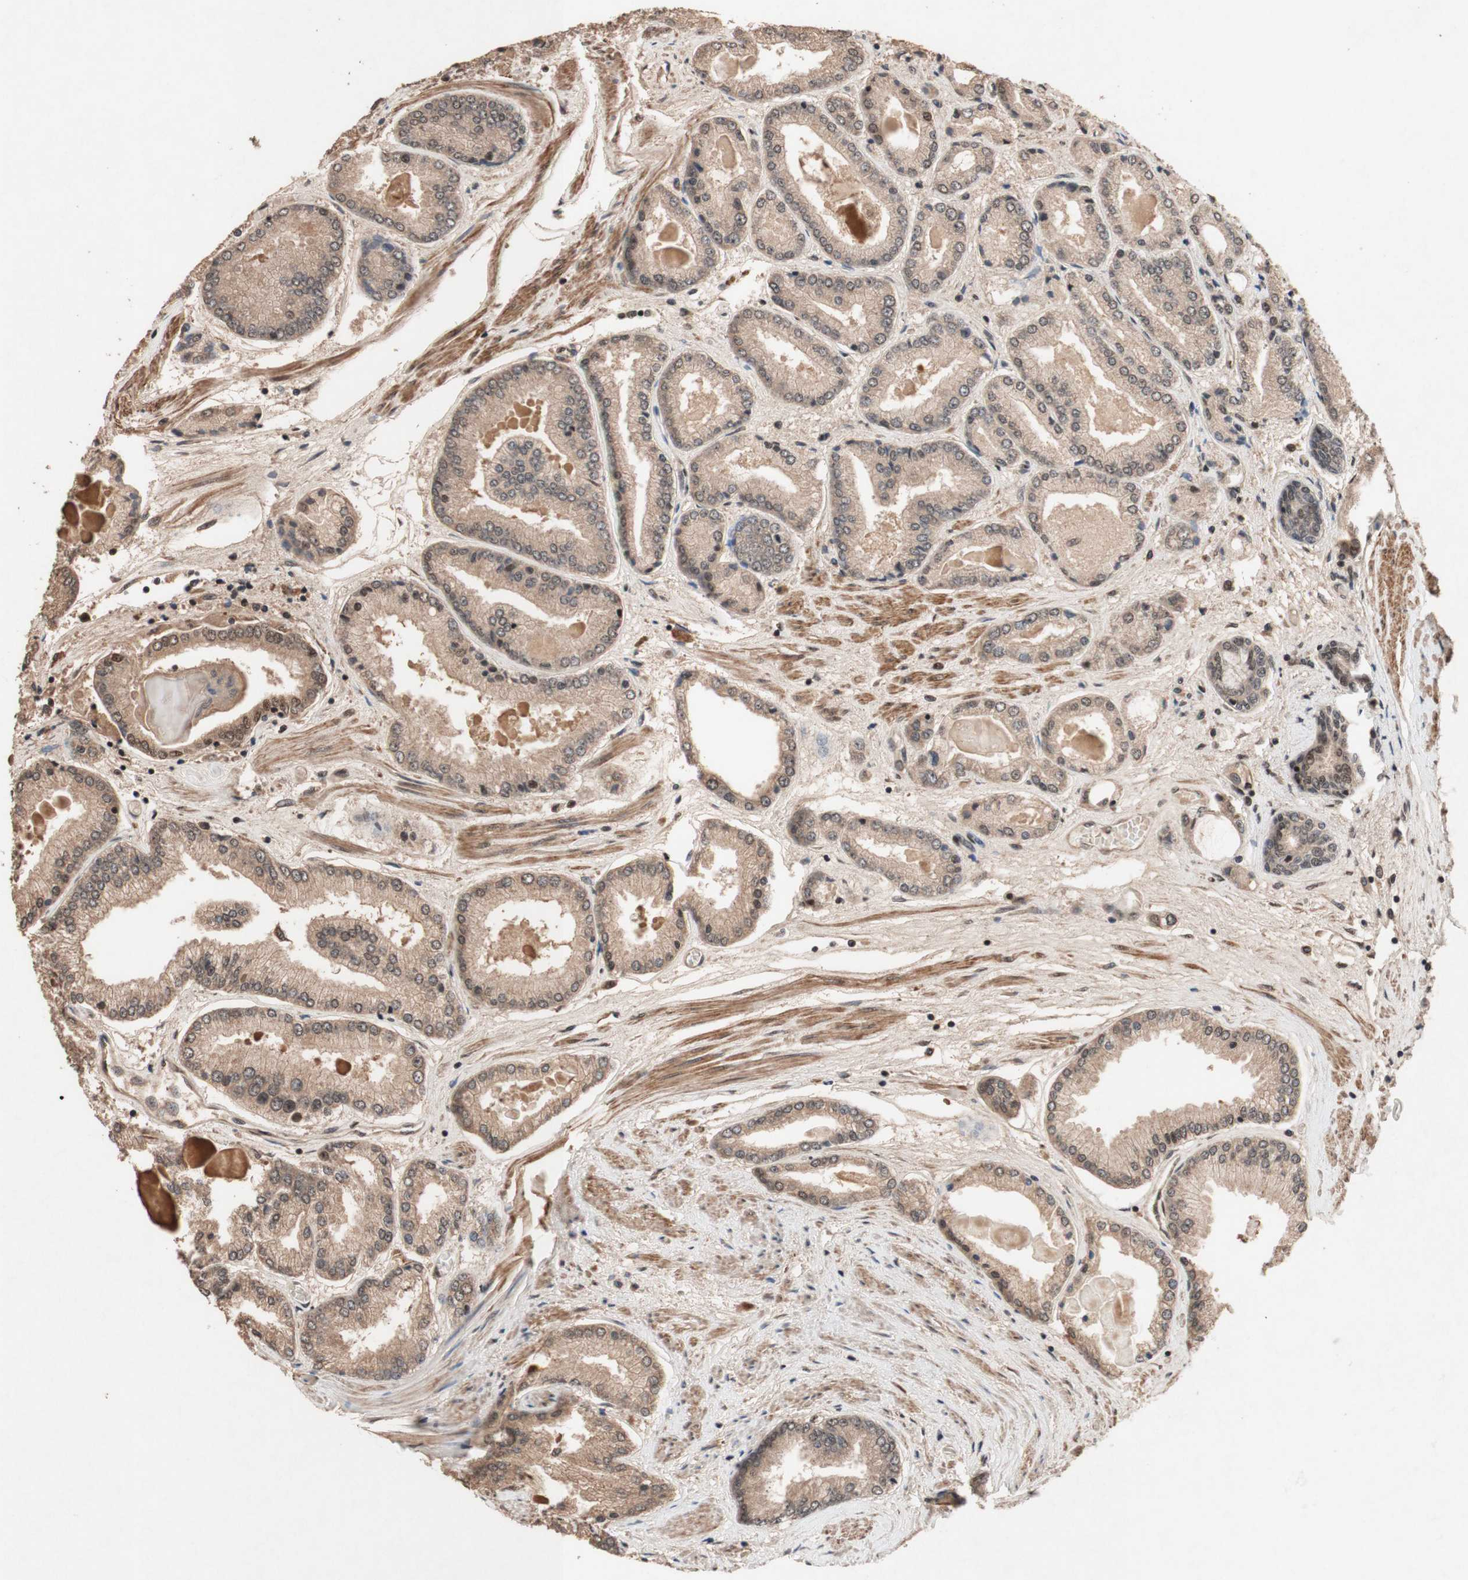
{"staining": {"intensity": "weak", "quantity": ">75%", "location": "cytoplasmic/membranous,nuclear"}, "tissue": "prostate cancer", "cell_type": "Tumor cells", "image_type": "cancer", "snomed": [{"axis": "morphology", "description": "Adenocarcinoma, High grade"}, {"axis": "topography", "description": "Prostate"}], "caption": "Tumor cells show low levels of weak cytoplasmic/membranous and nuclear positivity in about >75% of cells in human prostate cancer (high-grade adenocarcinoma).", "gene": "TLE1", "patient": {"sex": "male", "age": 59}}